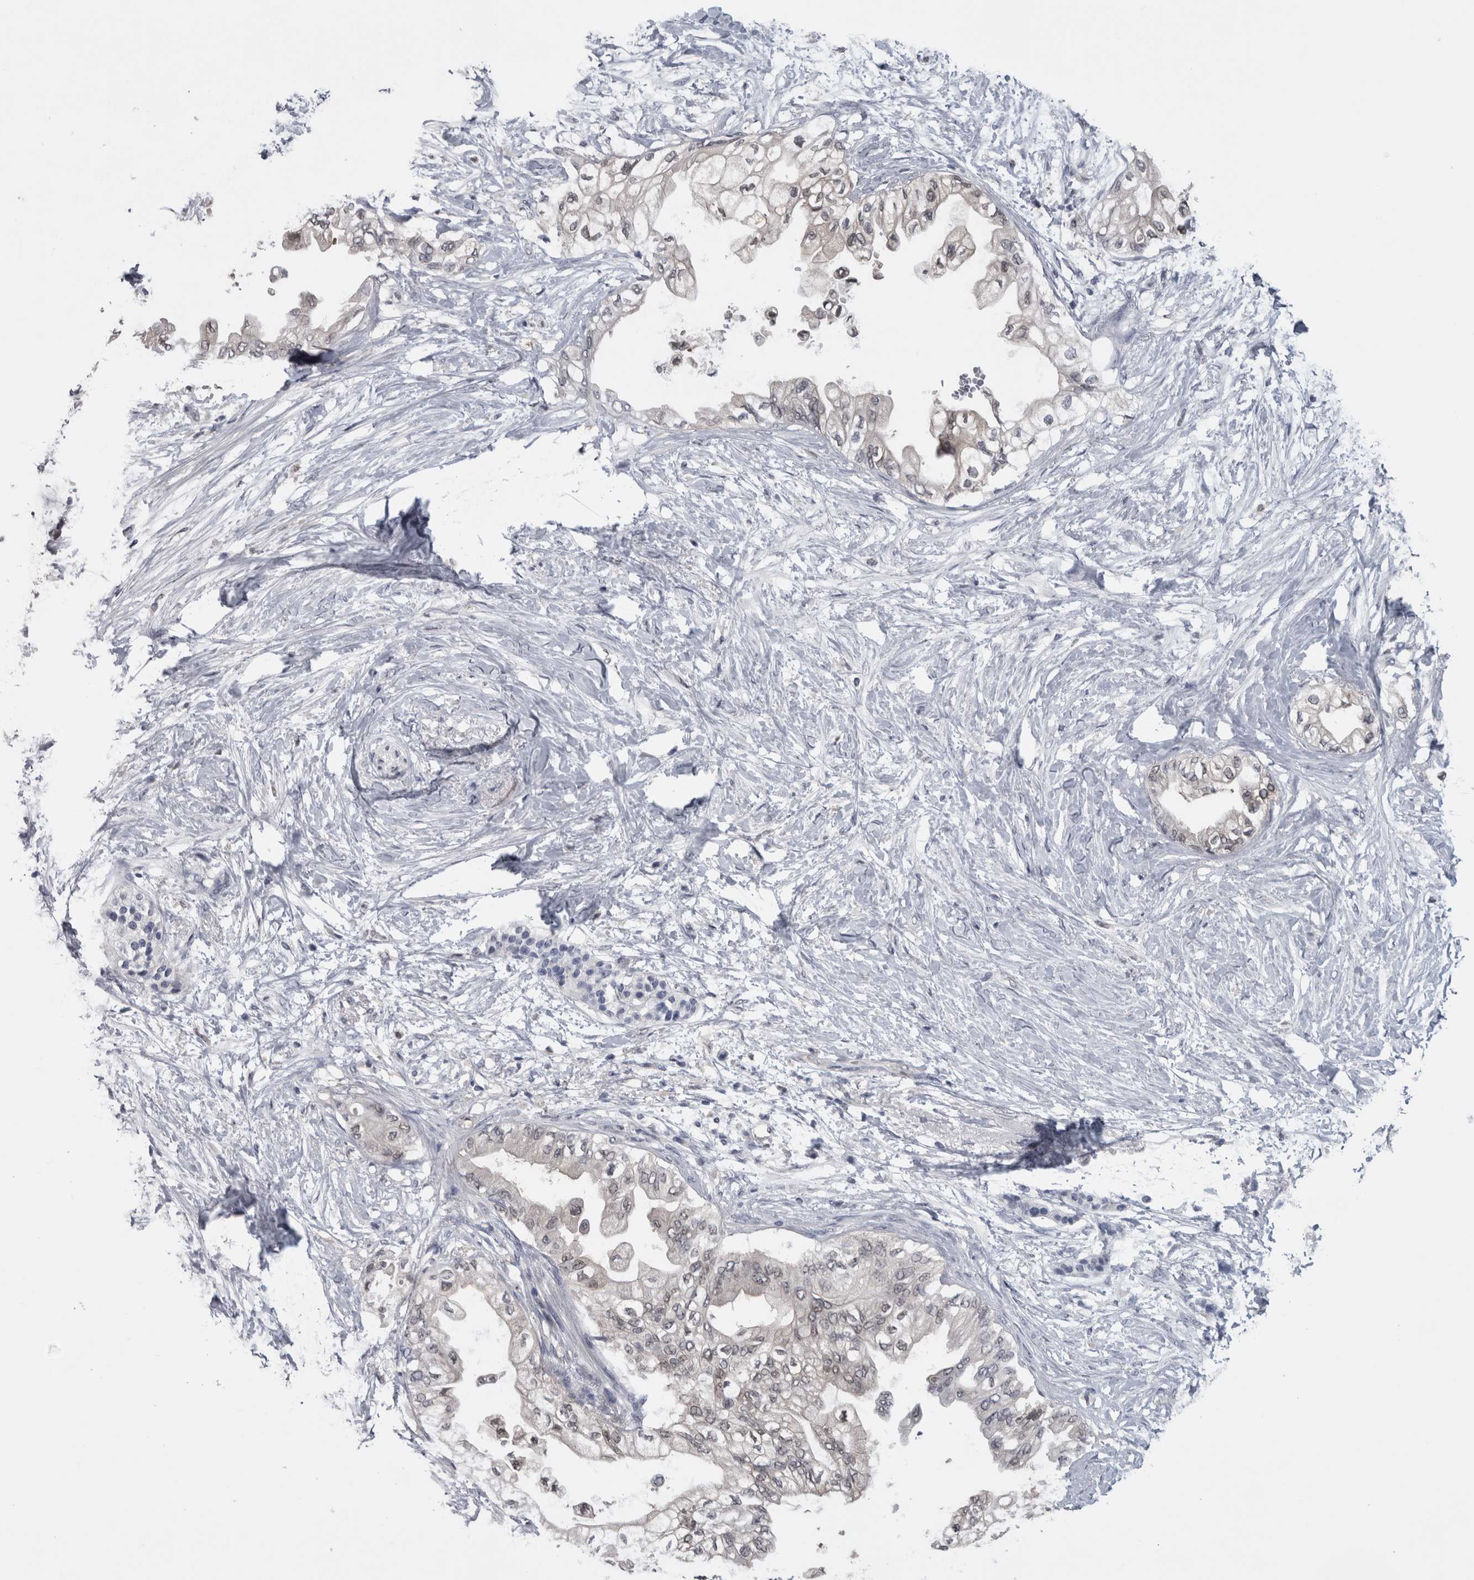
{"staining": {"intensity": "negative", "quantity": "none", "location": "none"}, "tissue": "pancreatic cancer", "cell_type": "Tumor cells", "image_type": "cancer", "snomed": [{"axis": "morphology", "description": "Normal tissue, NOS"}, {"axis": "morphology", "description": "Adenocarcinoma, NOS"}, {"axis": "topography", "description": "Pancreas"}, {"axis": "topography", "description": "Duodenum"}], "caption": "Immunohistochemical staining of human pancreatic cancer displays no significant staining in tumor cells.", "gene": "NAPRT", "patient": {"sex": "female", "age": 60}}